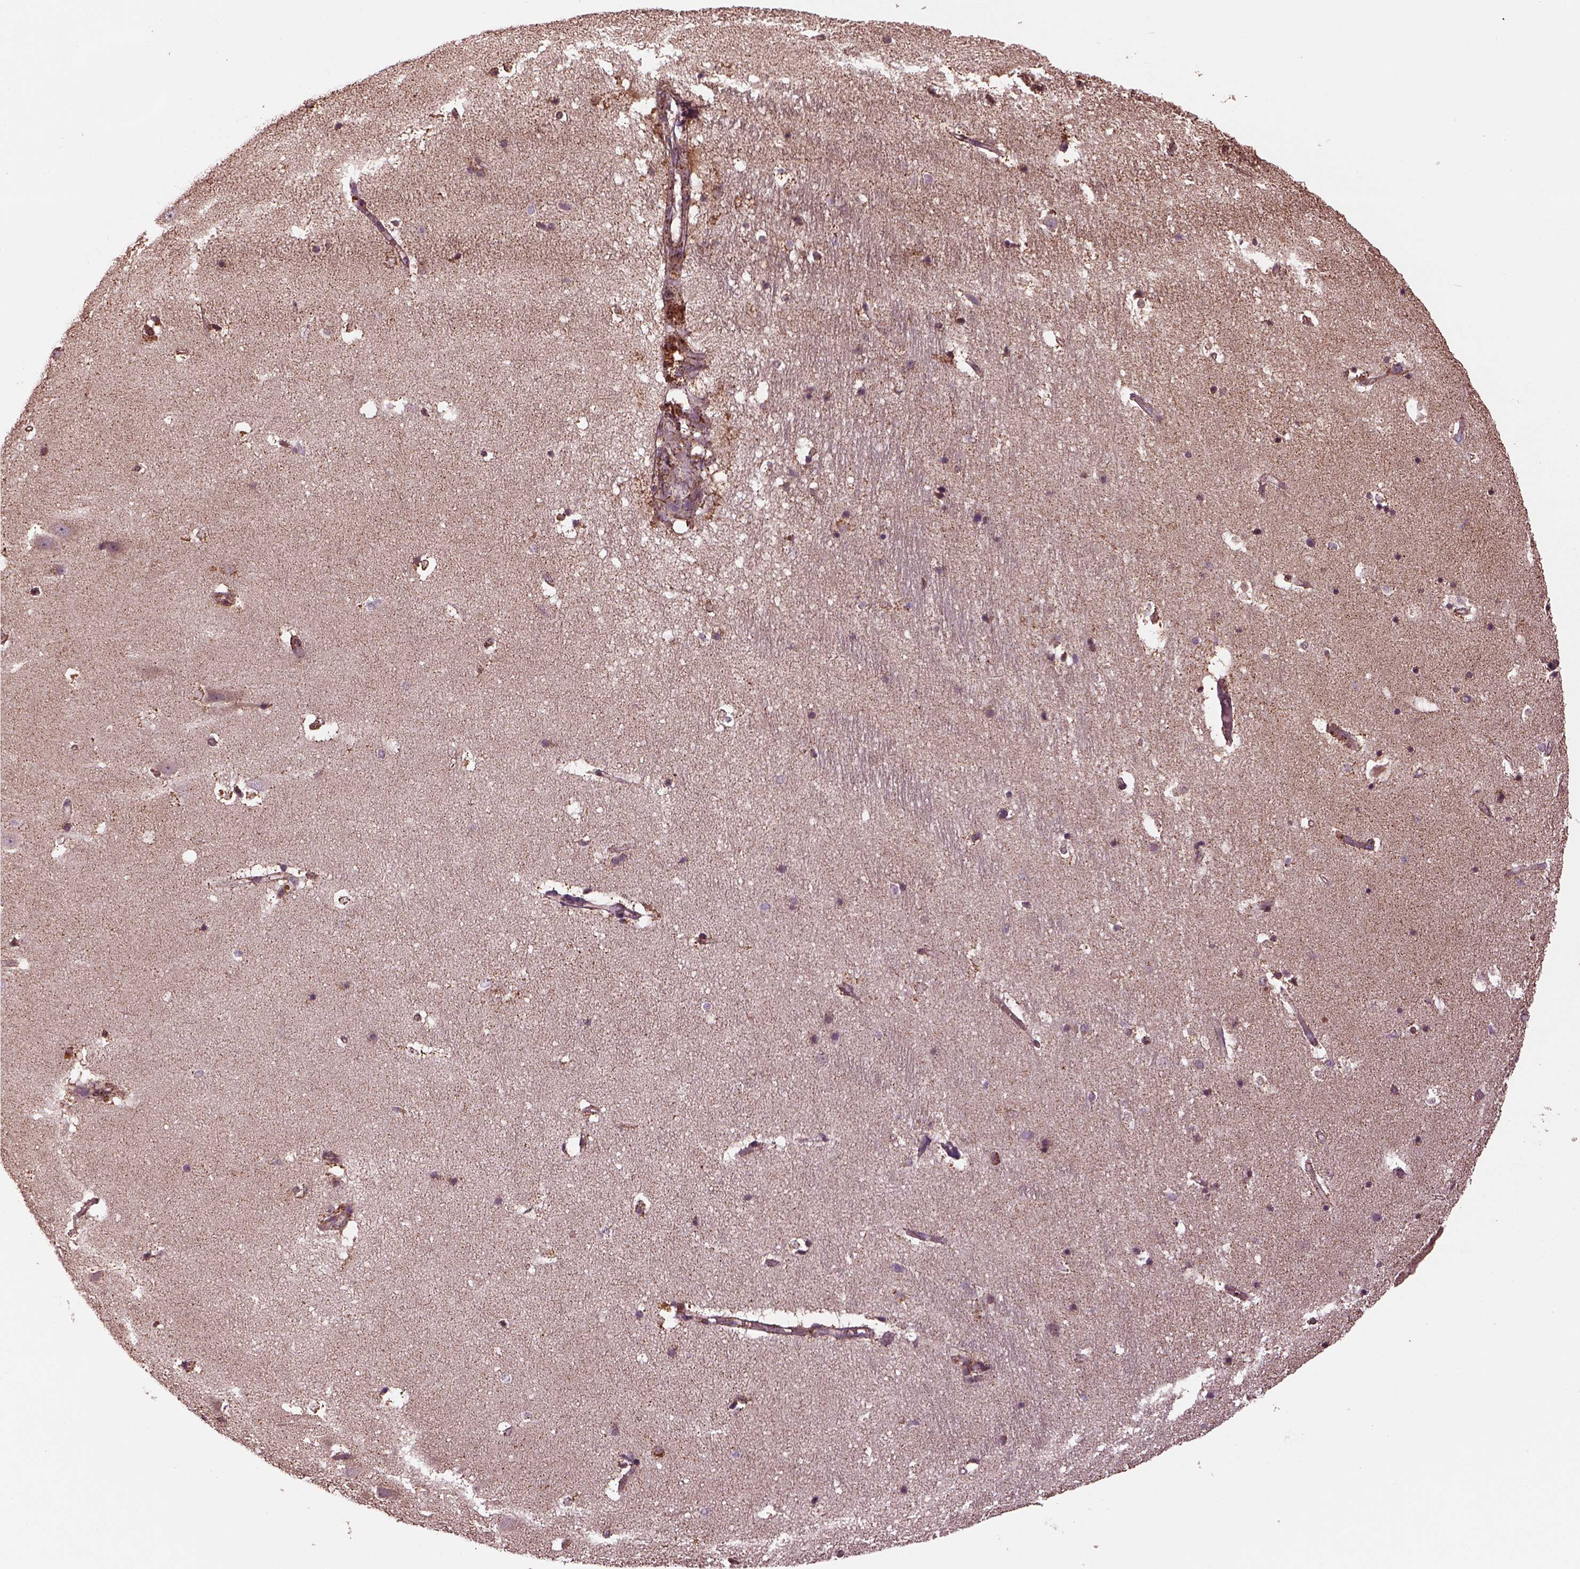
{"staining": {"intensity": "strong", "quantity": ">75%", "location": "cytoplasmic/membranous"}, "tissue": "hippocampus", "cell_type": "Glial cells", "image_type": "normal", "snomed": [{"axis": "morphology", "description": "Normal tissue, NOS"}, {"axis": "topography", "description": "Hippocampus"}], "caption": "A high-resolution photomicrograph shows immunohistochemistry (IHC) staining of benign hippocampus, which reveals strong cytoplasmic/membranous positivity in about >75% of glial cells. The protein is shown in brown color, while the nuclei are stained blue.", "gene": "TMEM254", "patient": {"sex": "male", "age": 44}}